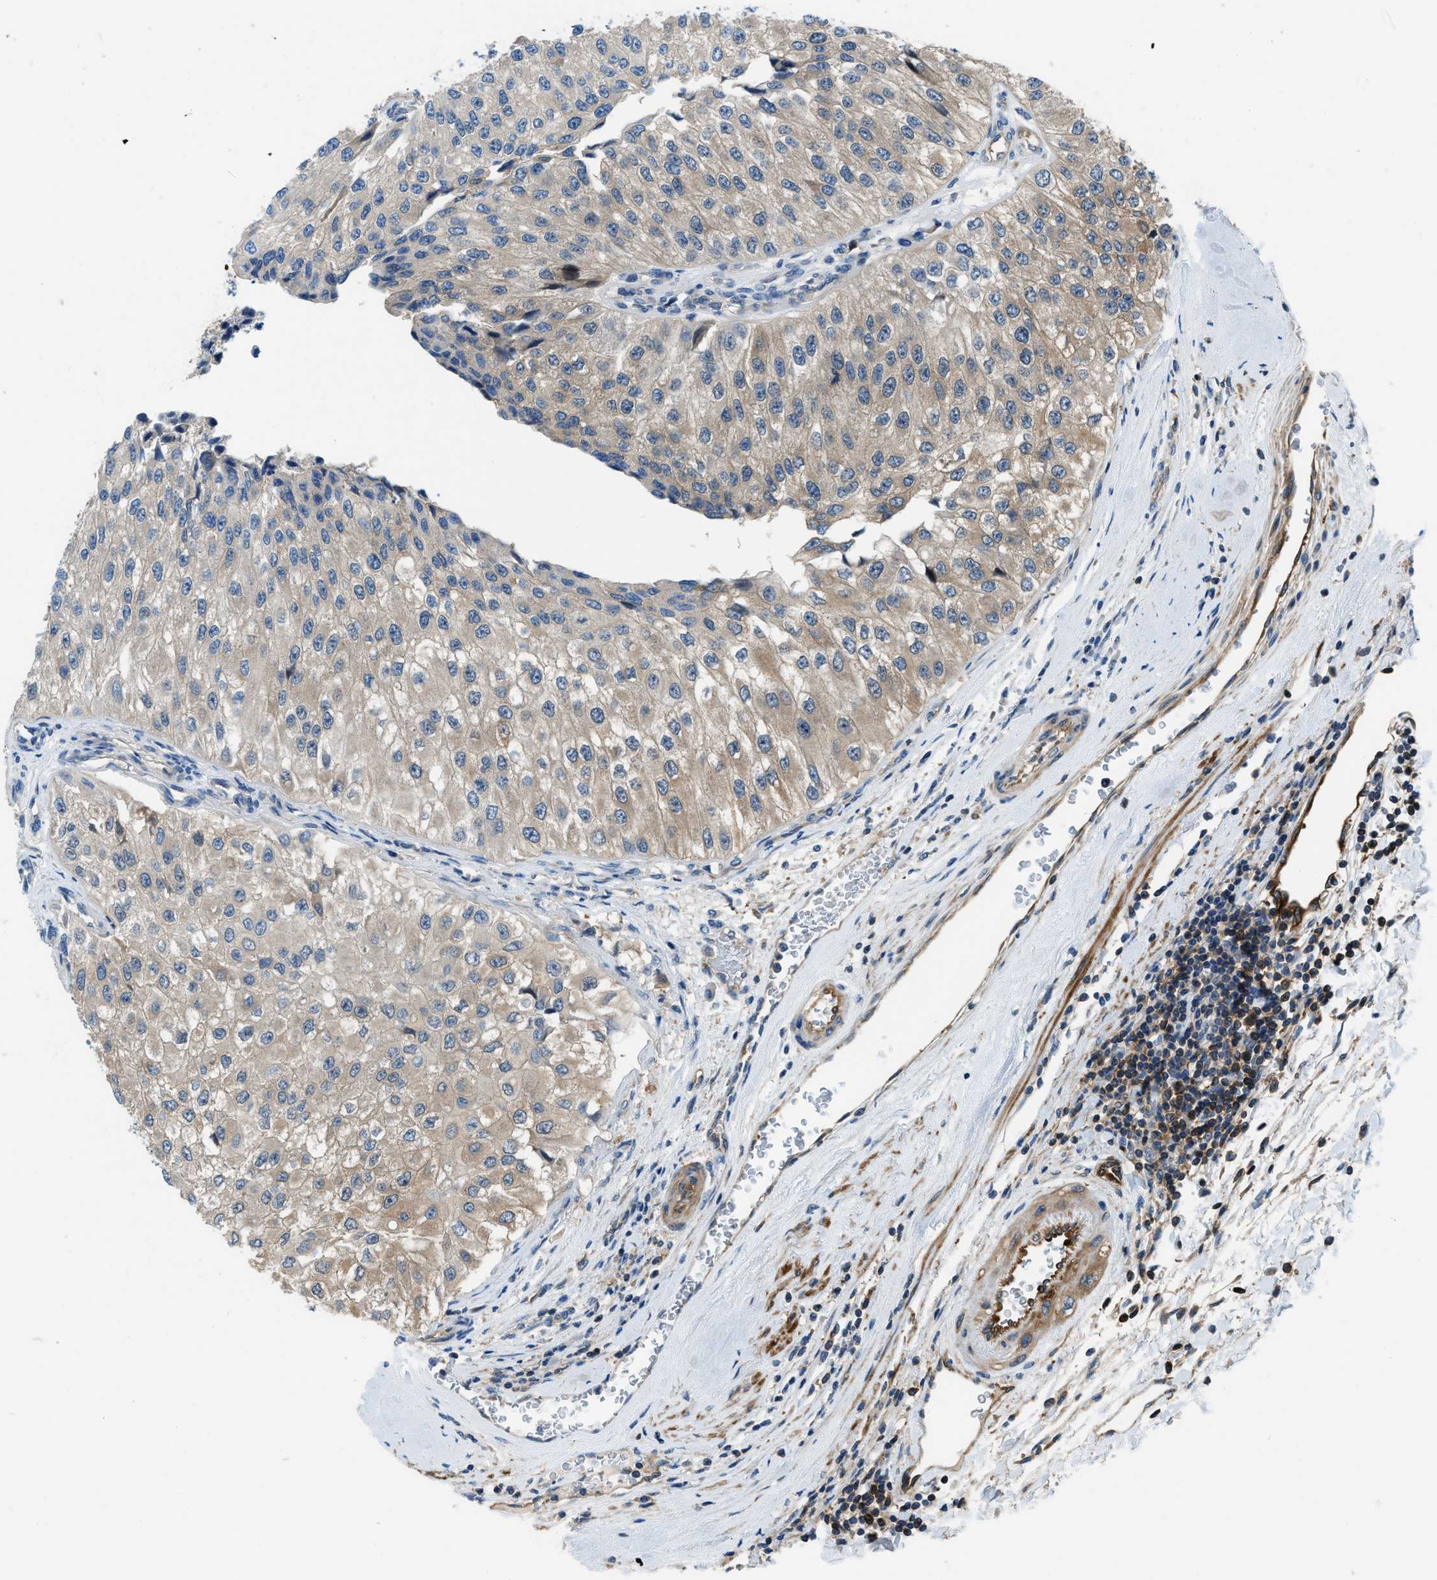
{"staining": {"intensity": "weak", "quantity": "25%-75%", "location": "cytoplasmic/membranous"}, "tissue": "urothelial cancer", "cell_type": "Tumor cells", "image_type": "cancer", "snomed": [{"axis": "morphology", "description": "Urothelial carcinoma, High grade"}, {"axis": "topography", "description": "Kidney"}, {"axis": "topography", "description": "Urinary bladder"}], "caption": "Urothelial cancer stained with a brown dye reveals weak cytoplasmic/membranous positive positivity in about 25%-75% of tumor cells.", "gene": "PFKP", "patient": {"sex": "male", "age": 77}}